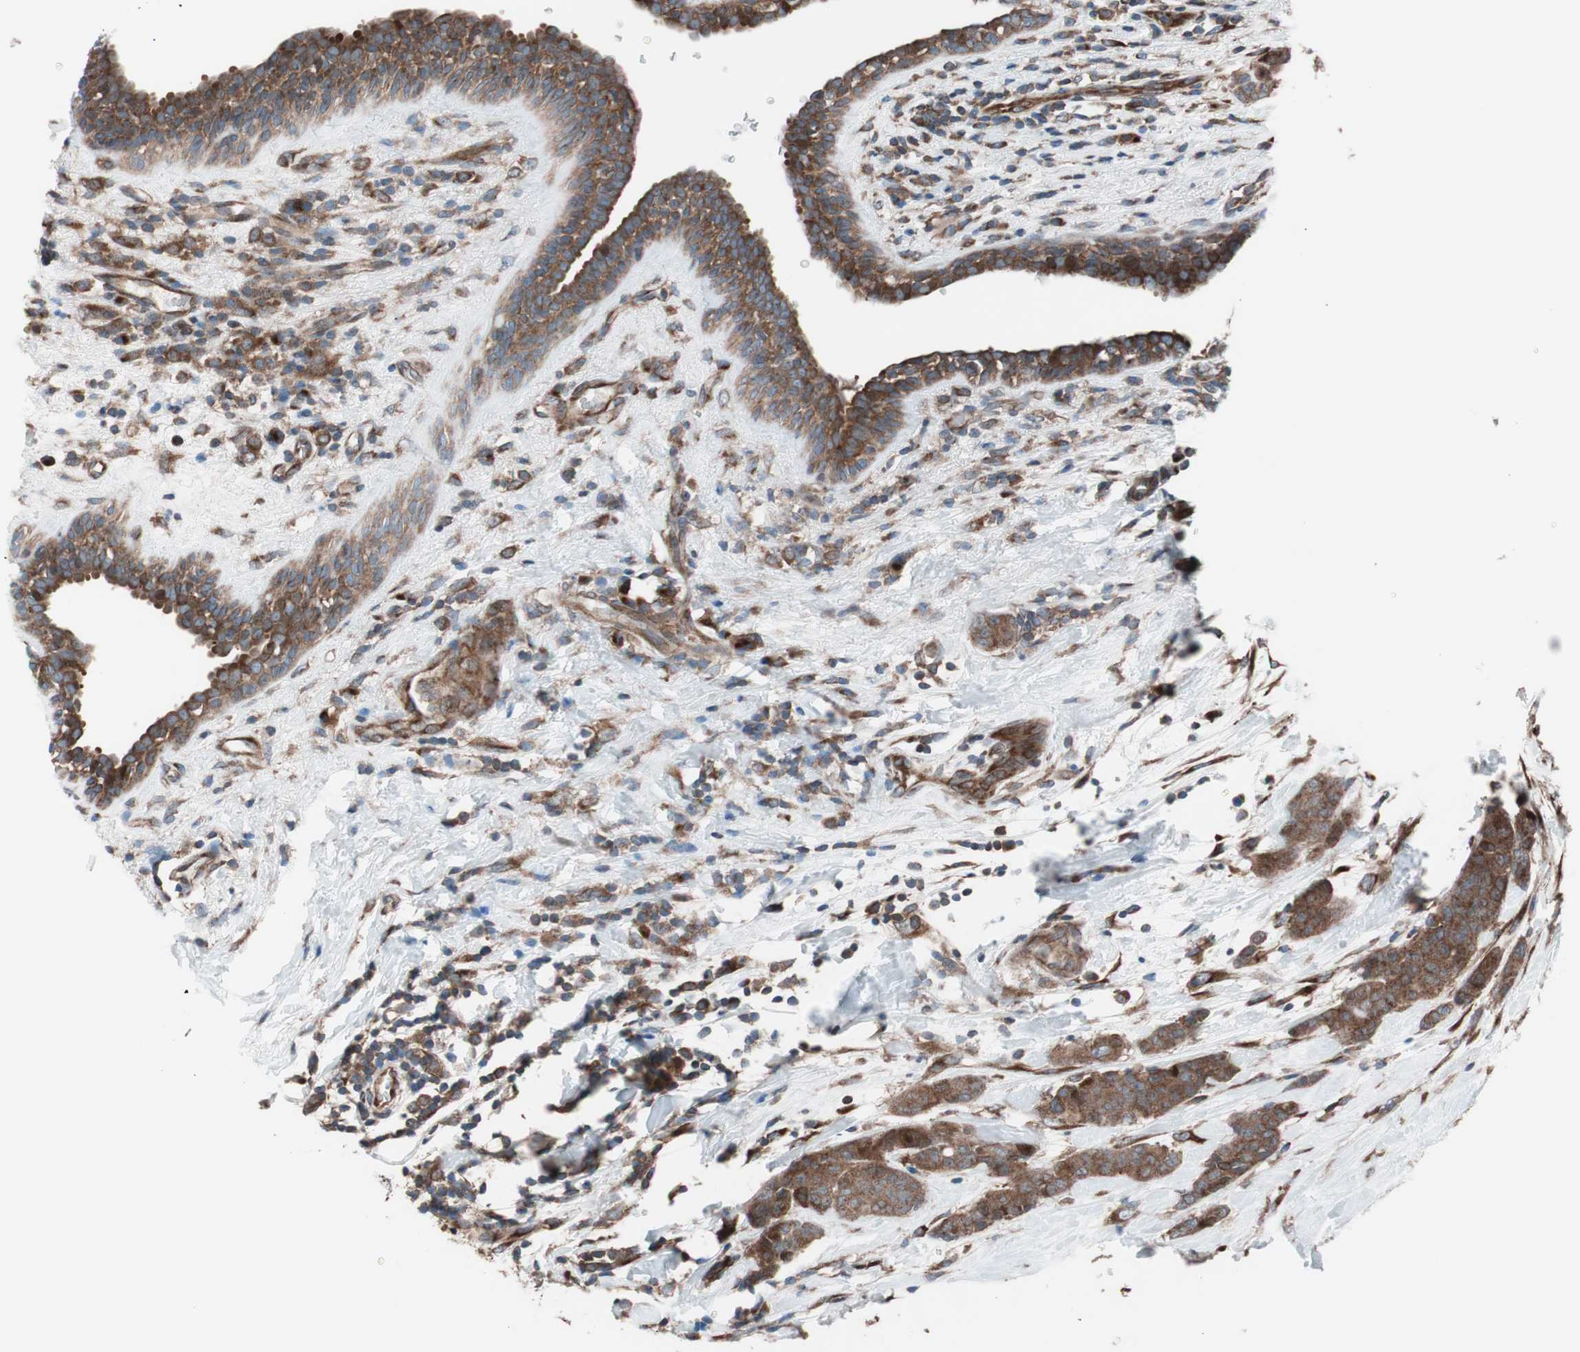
{"staining": {"intensity": "moderate", "quantity": ">75%", "location": "cytoplasmic/membranous"}, "tissue": "breast cancer", "cell_type": "Tumor cells", "image_type": "cancer", "snomed": [{"axis": "morphology", "description": "Duct carcinoma"}, {"axis": "topography", "description": "Breast"}], "caption": "A photomicrograph of human invasive ductal carcinoma (breast) stained for a protein displays moderate cytoplasmic/membranous brown staining in tumor cells.", "gene": "SEC31A", "patient": {"sex": "female", "age": 40}}